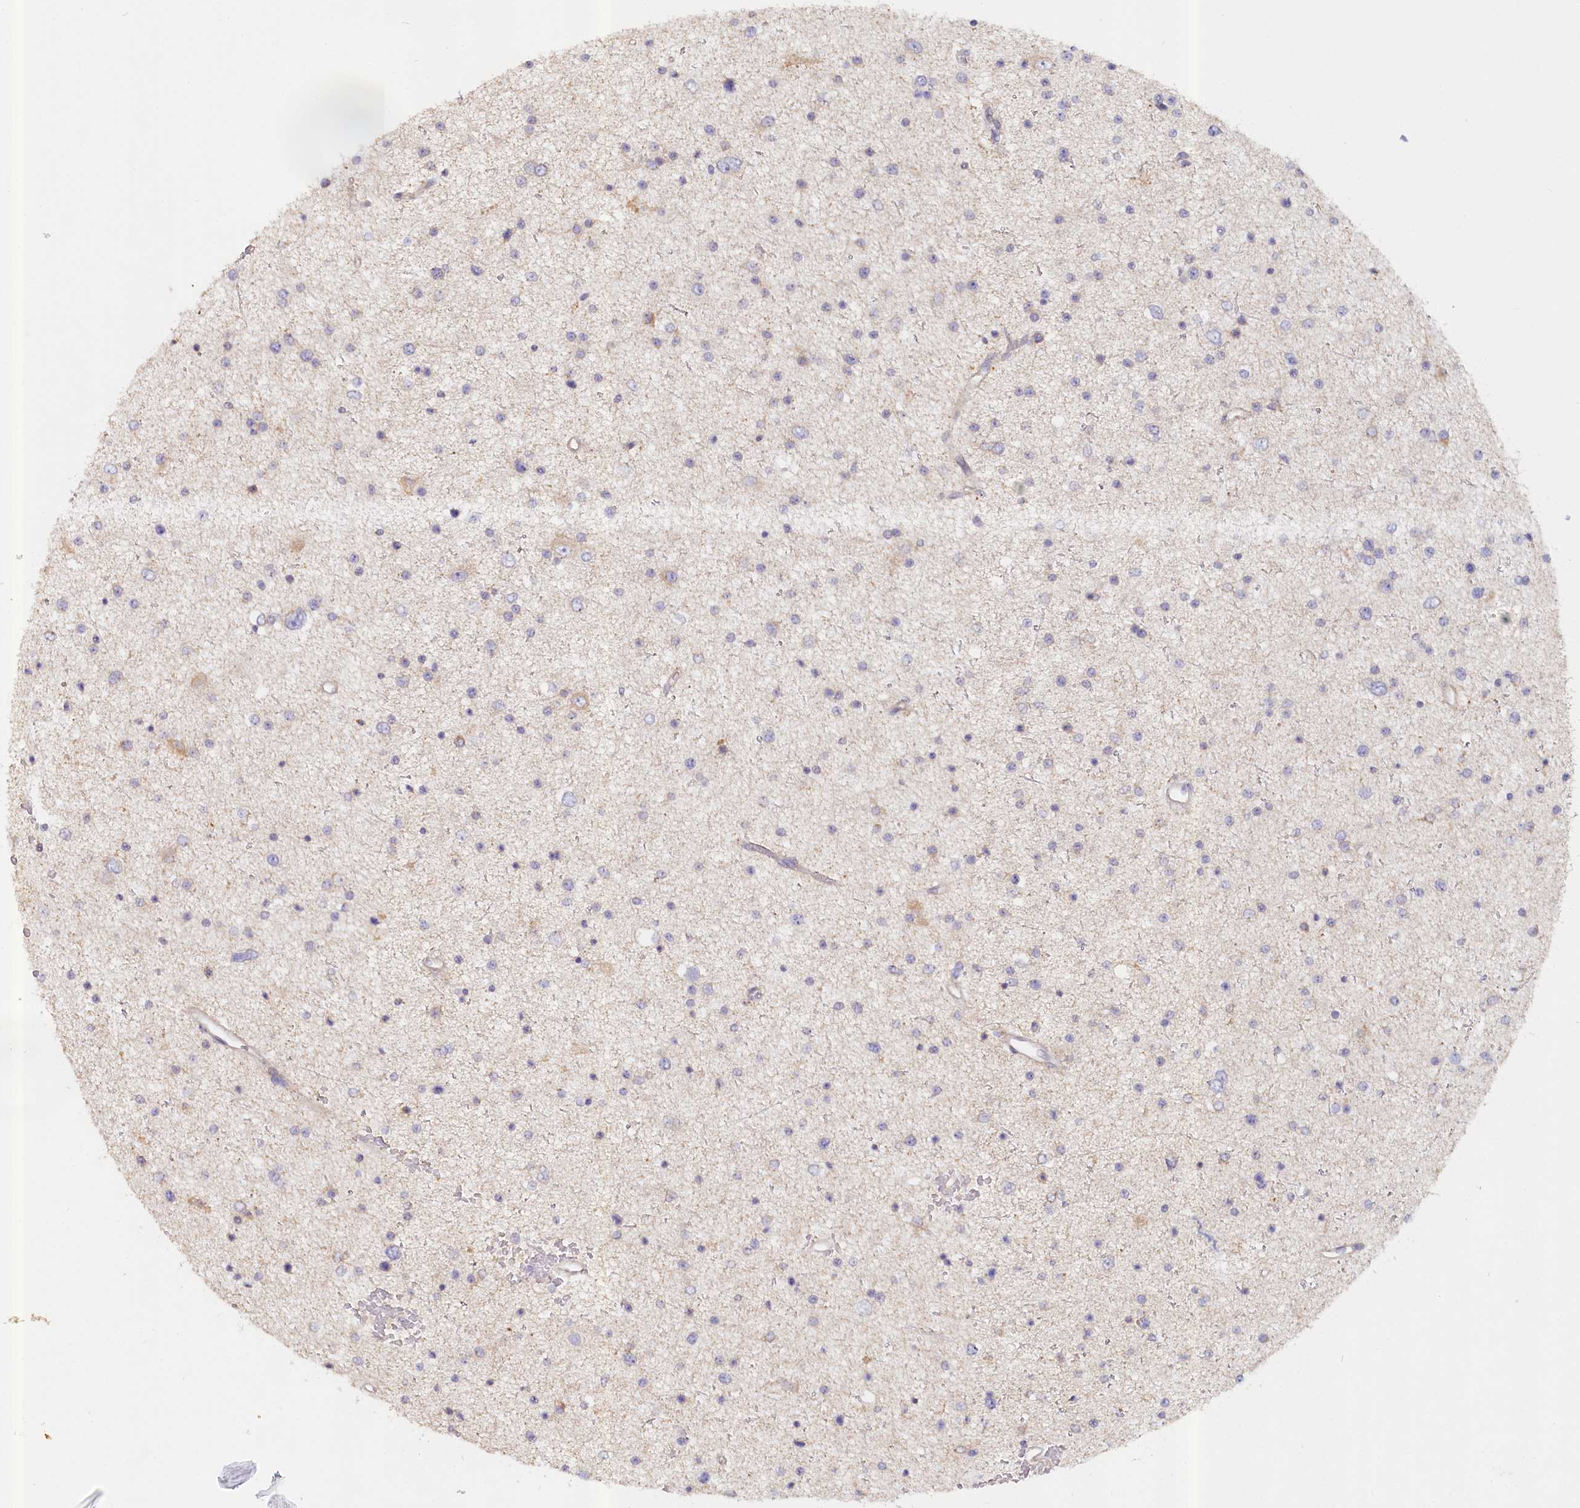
{"staining": {"intensity": "negative", "quantity": "none", "location": "none"}, "tissue": "glioma", "cell_type": "Tumor cells", "image_type": "cancer", "snomed": [{"axis": "morphology", "description": "Glioma, malignant, Low grade"}, {"axis": "topography", "description": "Cerebral cortex"}], "caption": "This photomicrograph is of low-grade glioma (malignant) stained with immunohistochemistry to label a protein in brown with the nuclei are counter-stained blue. There is no staining in tumor cells.", "gene": "PAIP2", "patient": {"sex": "female", "age": 39}}